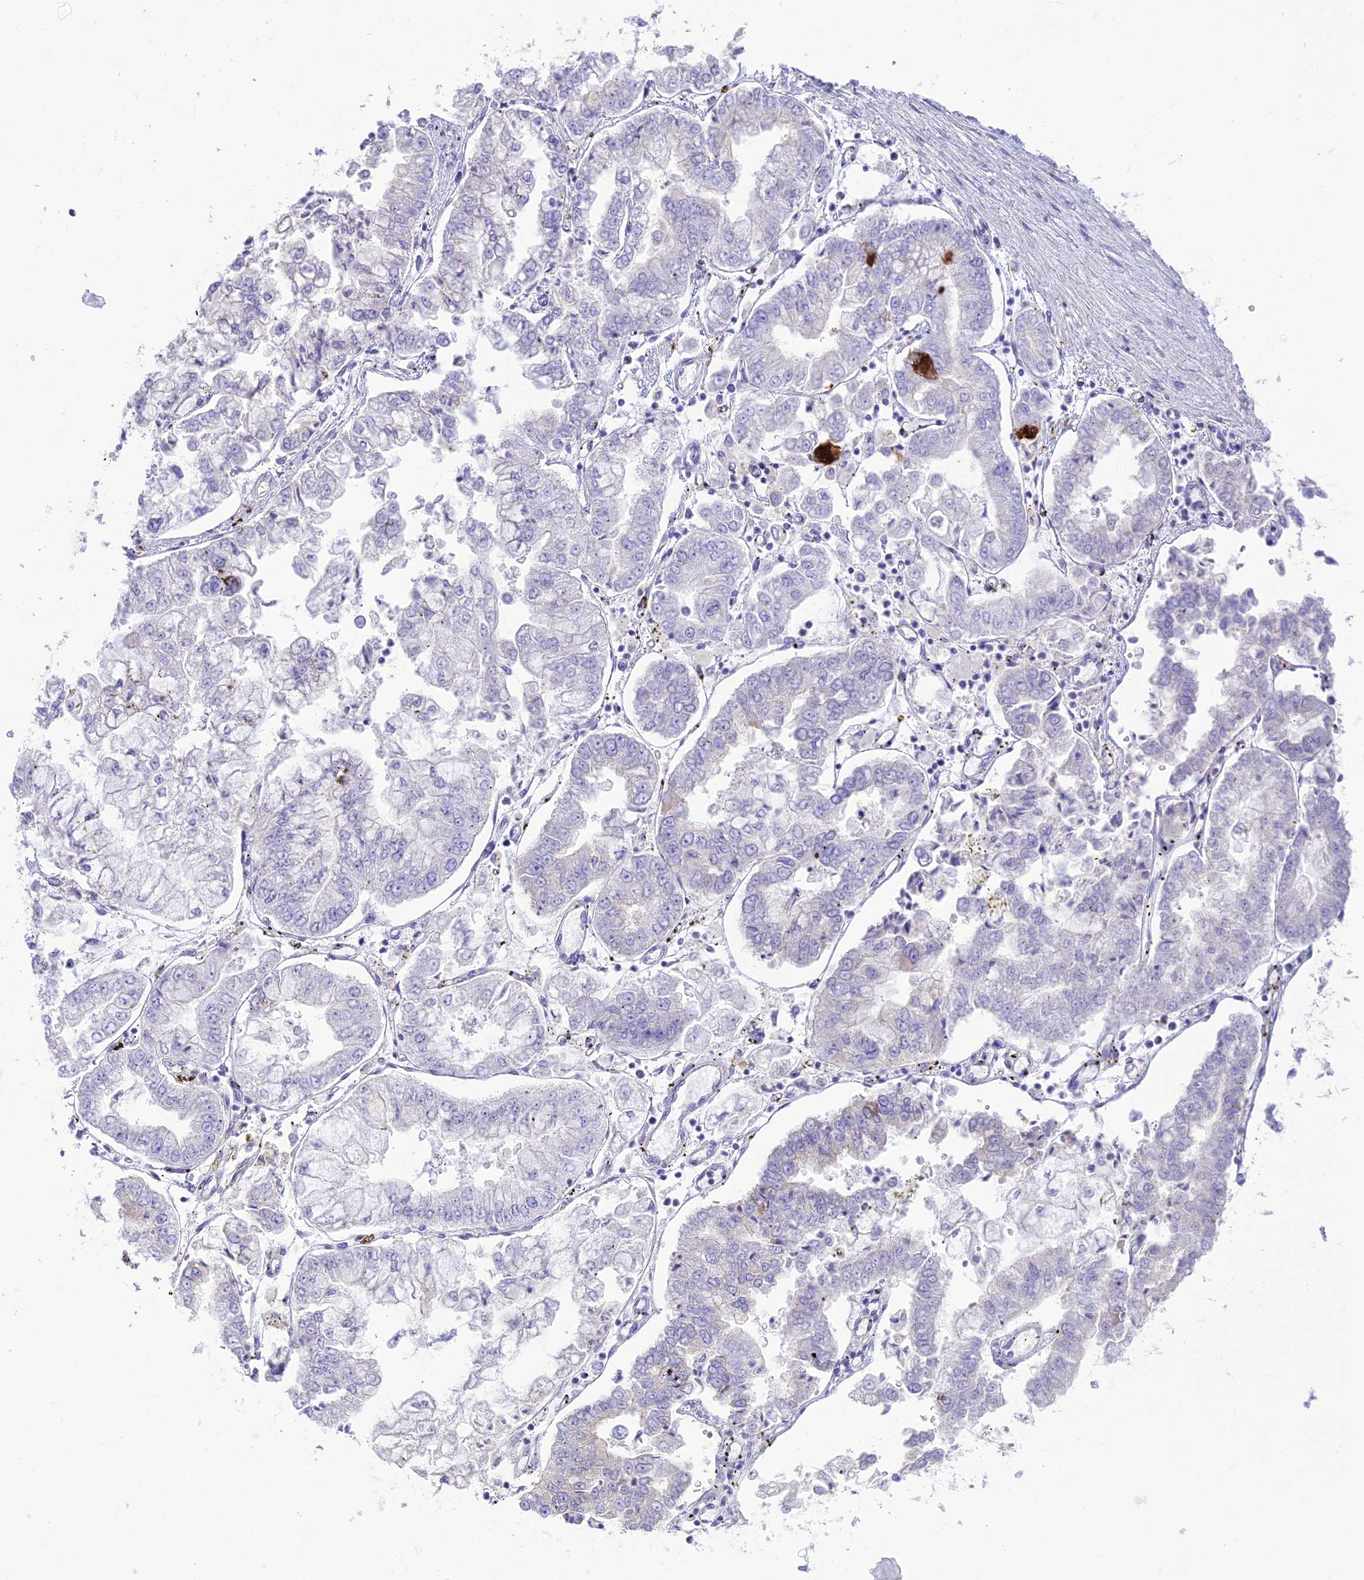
{"staining": {"intensity": "negative", "quantity": "none", "location": "none"}, "tissue": "stomach cancer", "cell_type": "Tumor cells", "image_type": "cancer", "snomed": [{"axis": "morphology", "description": "Adenocarcinoma, NOS"}, {"axis": "topography", "description": "Stomach"}], "caption": "Tumor cells are negative for brown protein staining in adenocarcinoma (stomach).", "gene": "DHDH", "patient": {"sex": "male", "age": 76}}